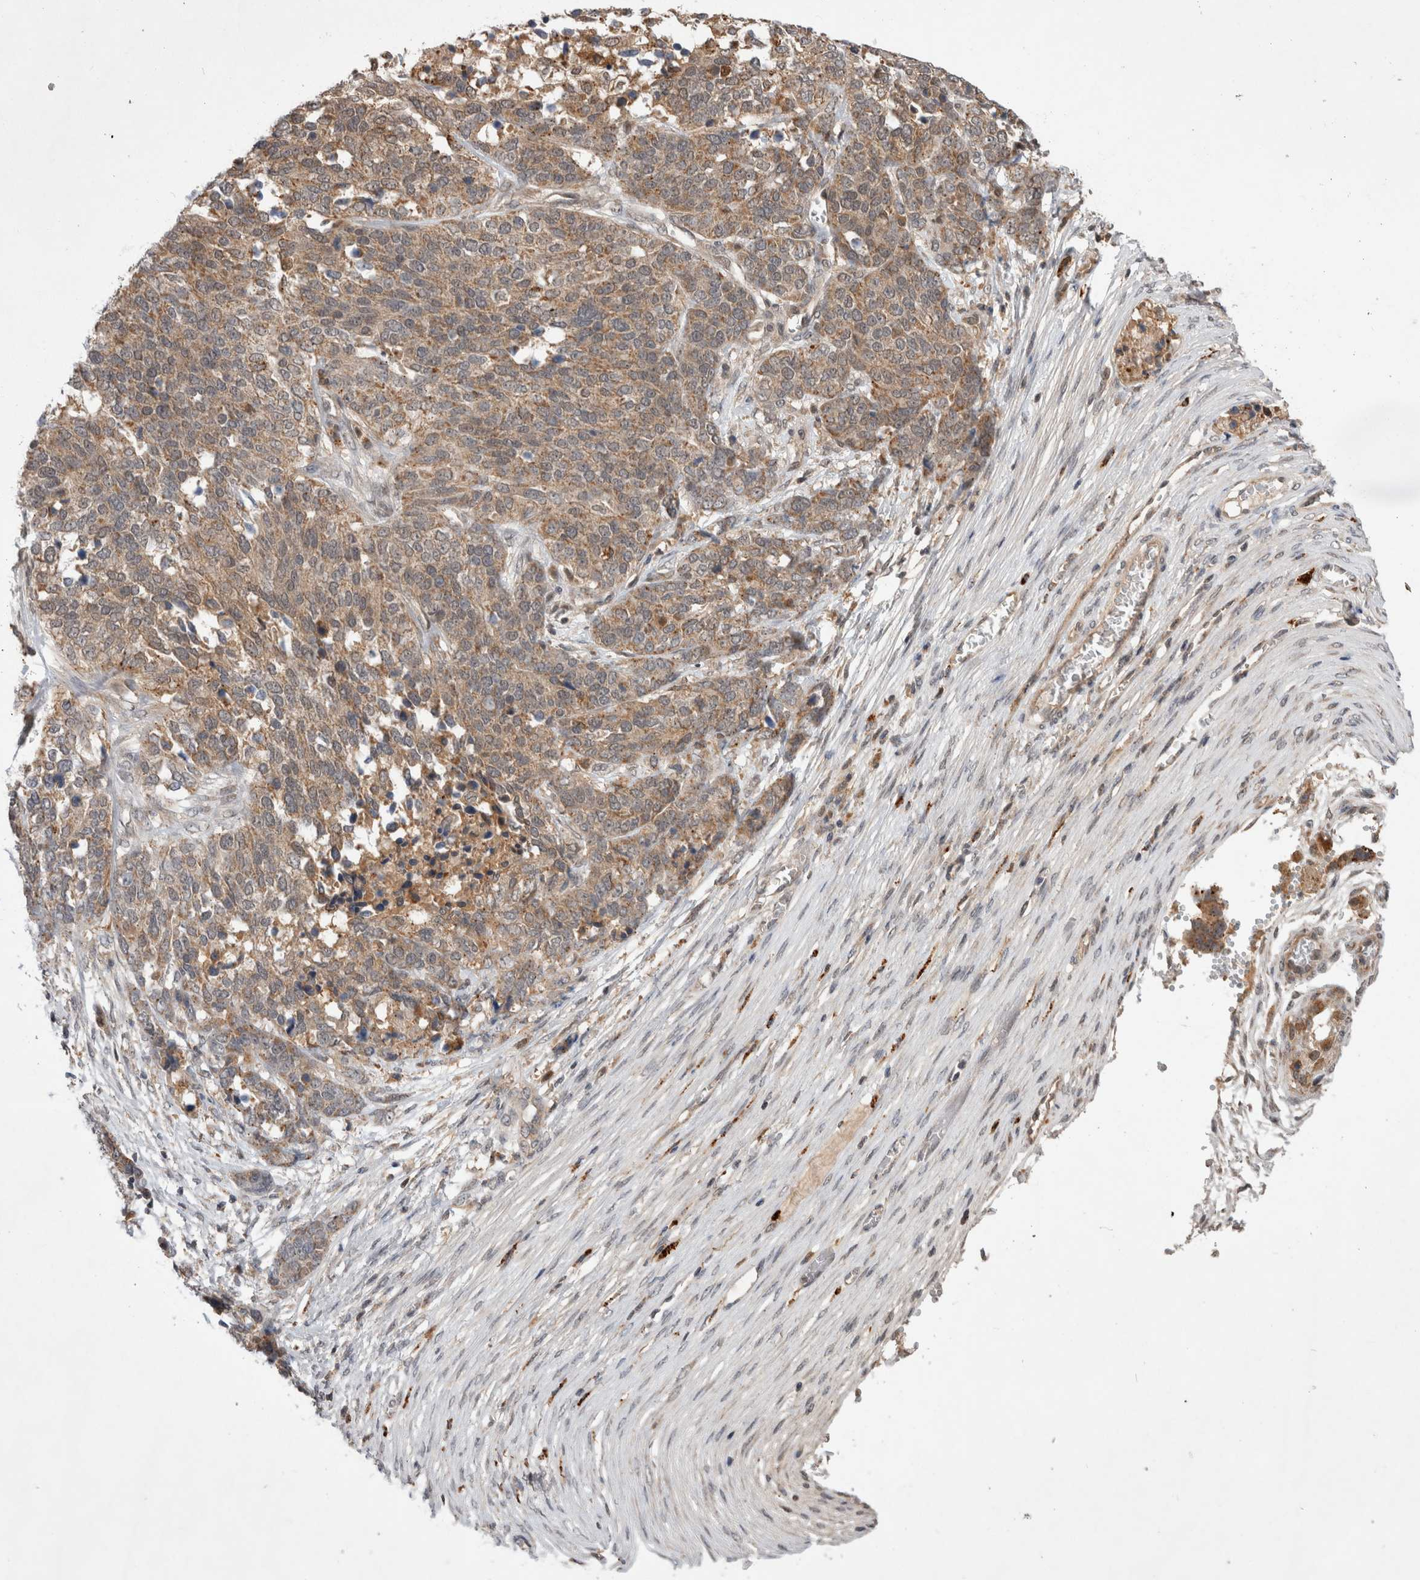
{"staining": {"intensity": "weak", "quantity": ">75%", "location": "cytoplasmic/membranous"}, "tissue": "ovarian cancer", "cell_type": "Tumor cells", "image_type": "cancer", "snomed": [{"axis": "morphology", "description": "Cystadenocarcinoma, serous, NOS"}, {"axis": "topography", "description": "Ovary"}], "caption": "IHC micrograph of human ovarian cancer stained for a protein (brown), which demonstrates low levels of weak cytoplasmic/membranous staining in approximately >75% of tumor cells.", "gene": "MRPL37", "patient": {"sex": "female", "age": 44}}